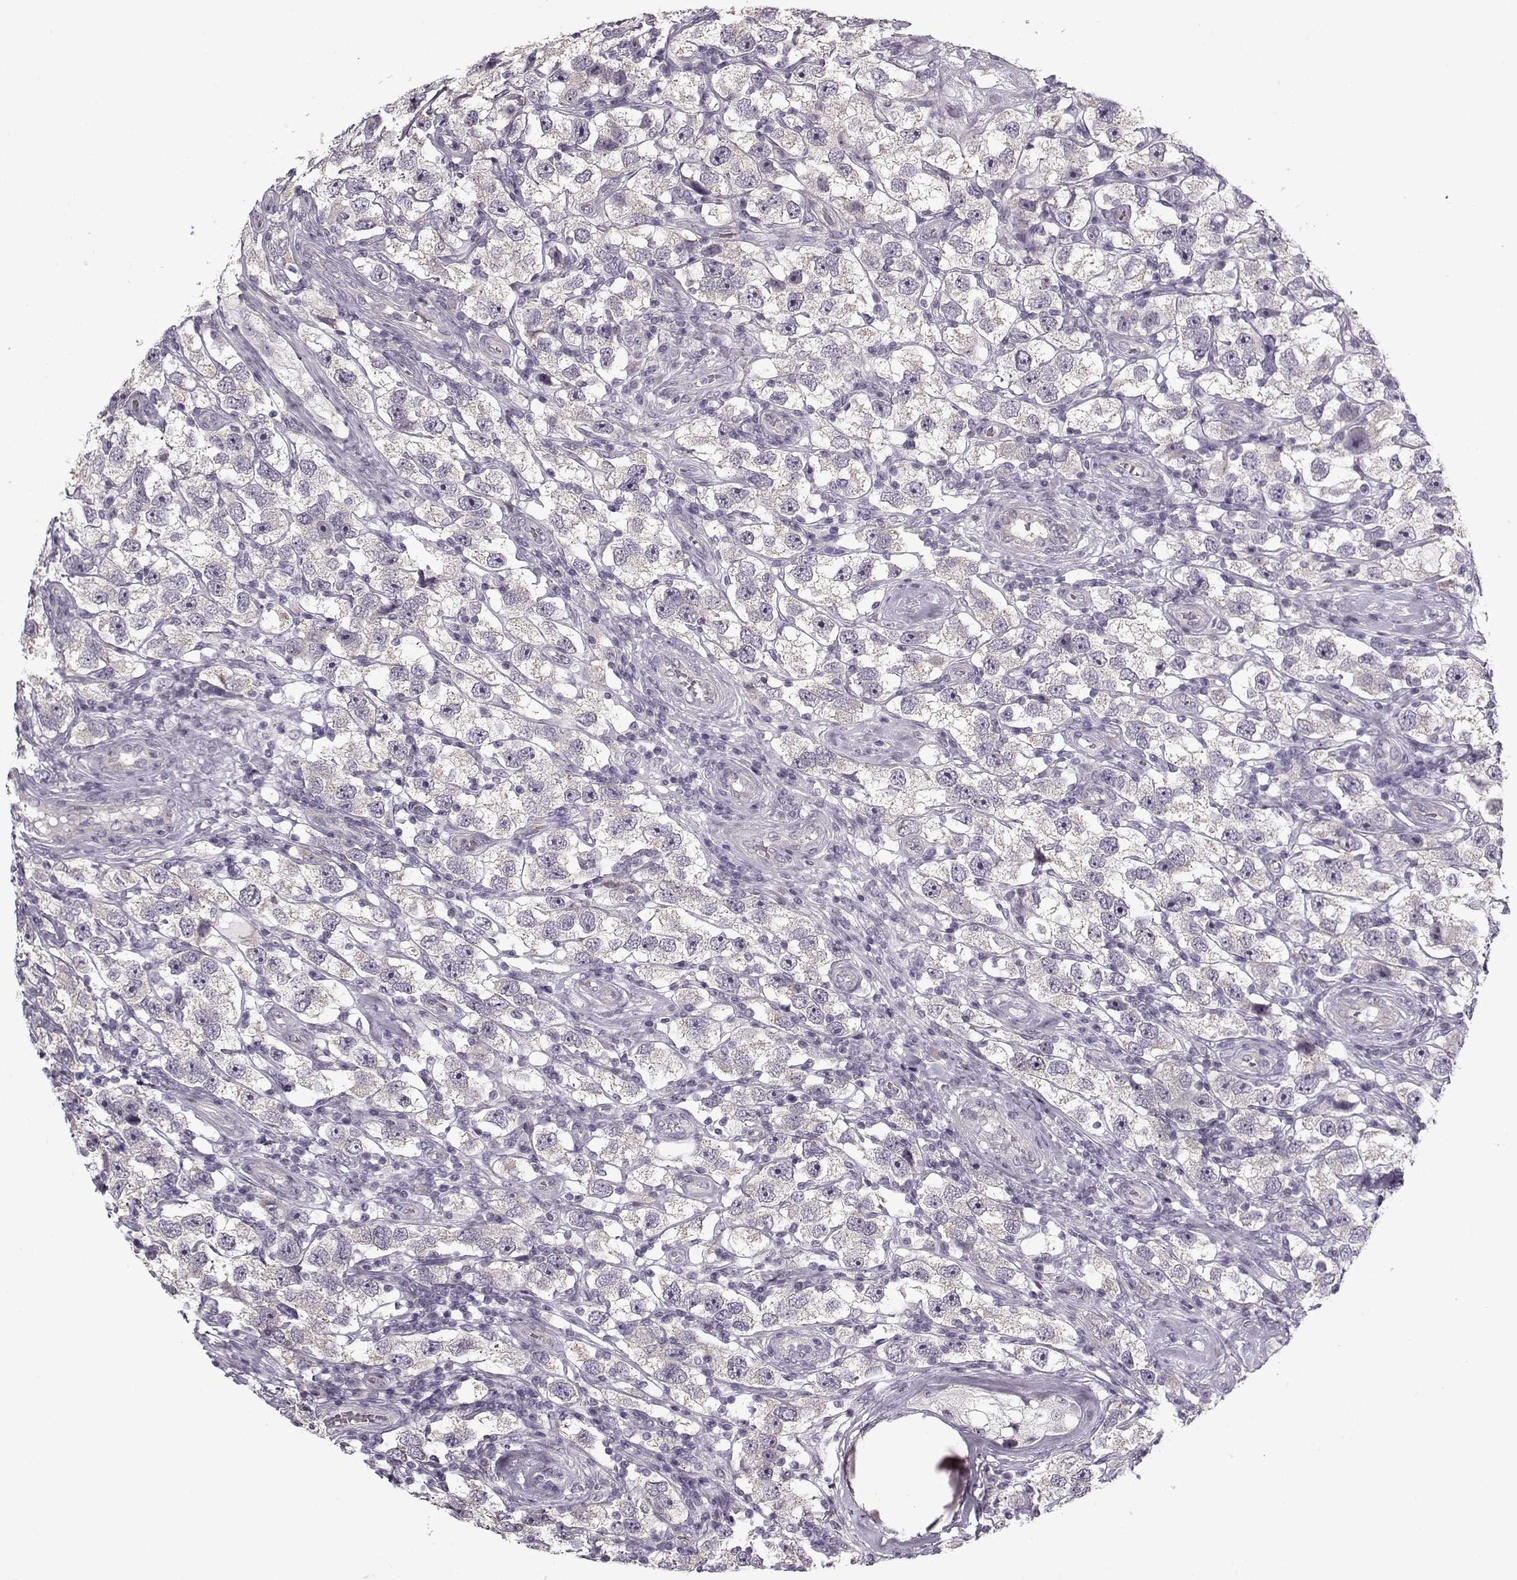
{"staining": {"intensity": "negative", "quantity": "none", "location": "none"}, "tissue": "testis cancer", "cell_type": "Tumor cells", "image_type": "cancer", "snomed": [{"axis": "morphology", "description": "Seminoma, NOS"}, {"axis": "topography", "description": "Testis"}], "caption": "This is an immunohistochemistry (IHC) image of human seminoma (testis). There is no staining in tumor cells.", "gene": "PNMT", "patient": {"sex": "male", "age": 26}}